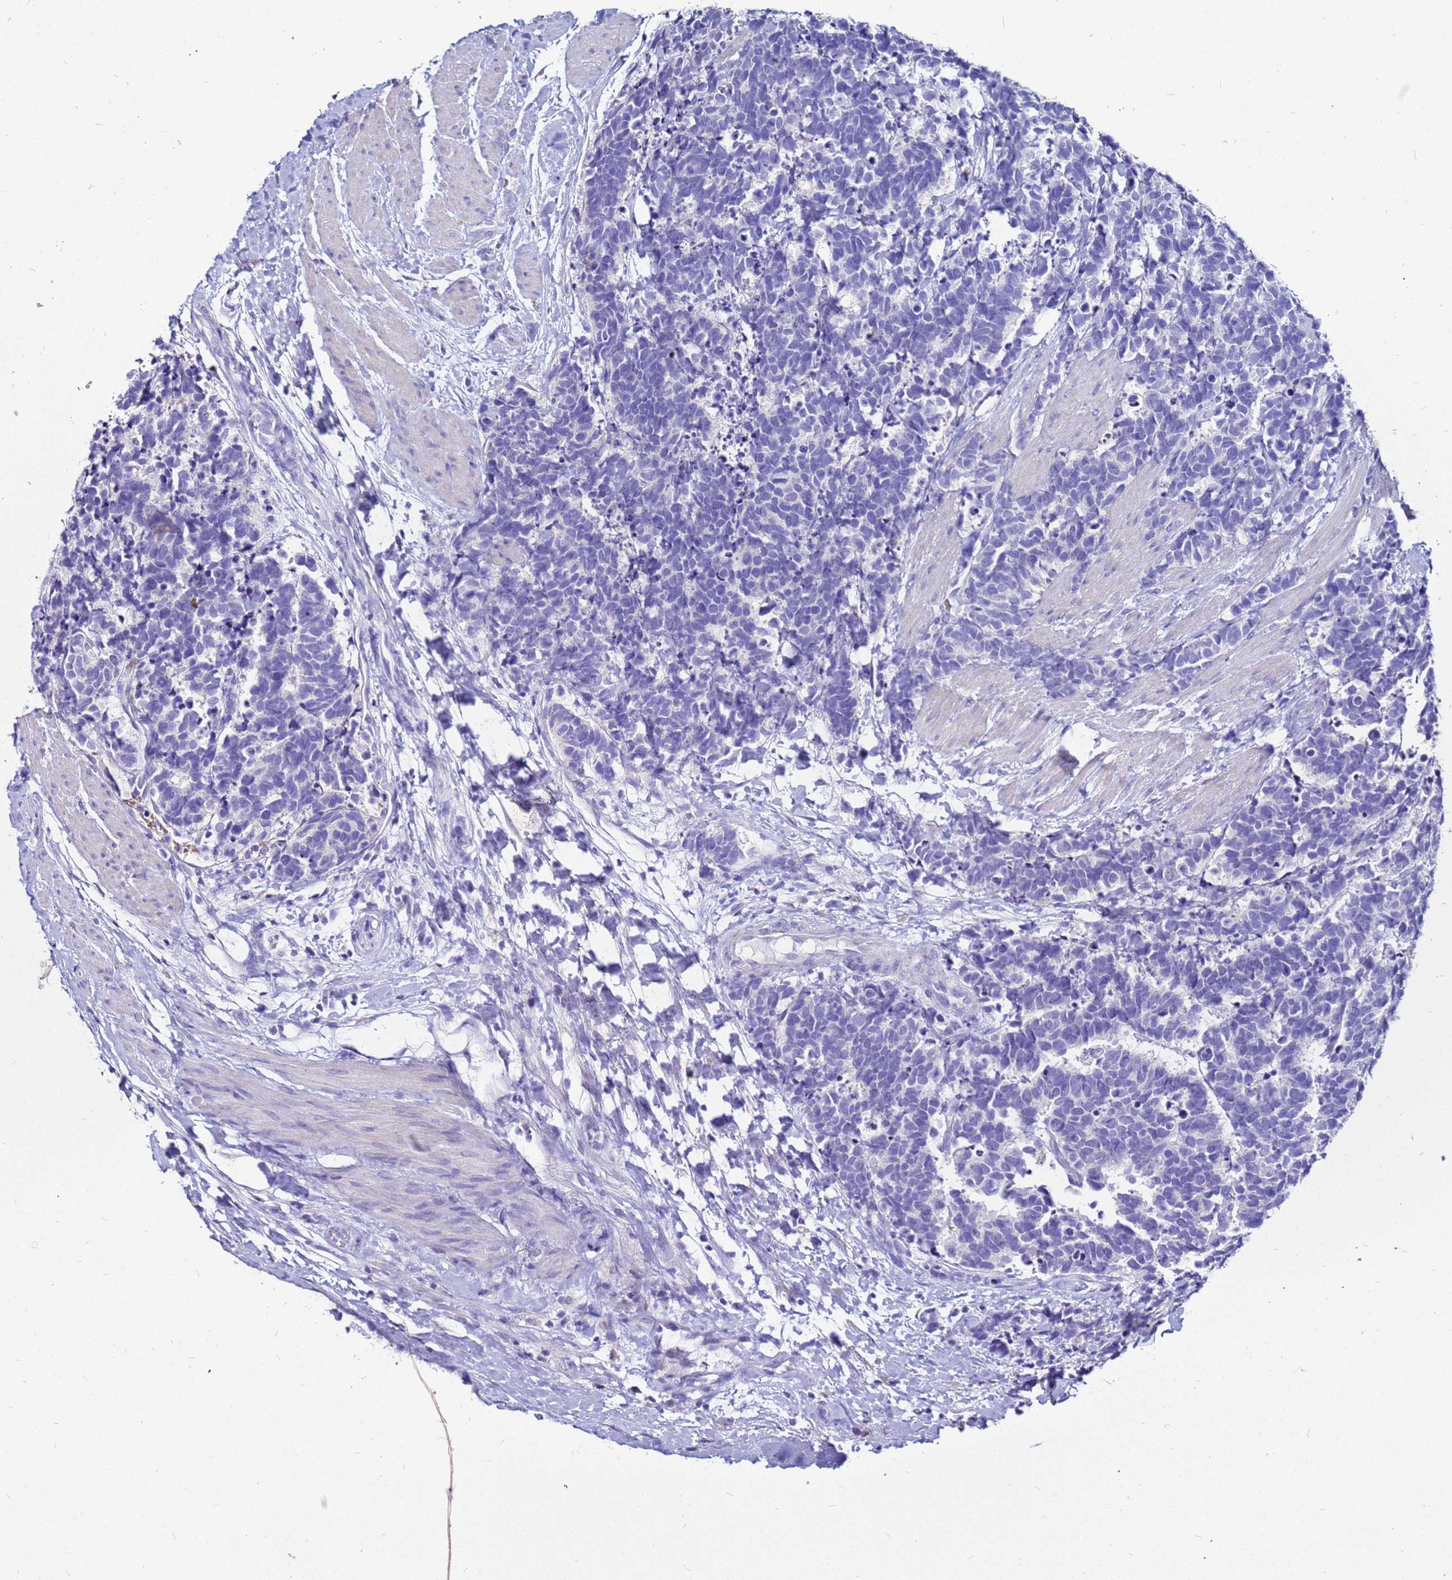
{"staining": {"intensity": "negative", "quantity": "none", "location": "none"}, "tissue": "carcinoid", "cell_type": "Tumor cells", "image_type": "cancer", "snomed": [{"axis": "morphology", "description": "Carcinoma, NOS"}, {"axis": "morphology", "description": "Carcinoid, malignant, NOS"}, {"axis": "topography", "description": "Prostate"}], "caption": "This is an immunohistochemistry histopathology image of human carcinoid. There is no positivity in tumor cells.", "gene": "S100A2", "patient": {"sex": "male", "age": 57}}